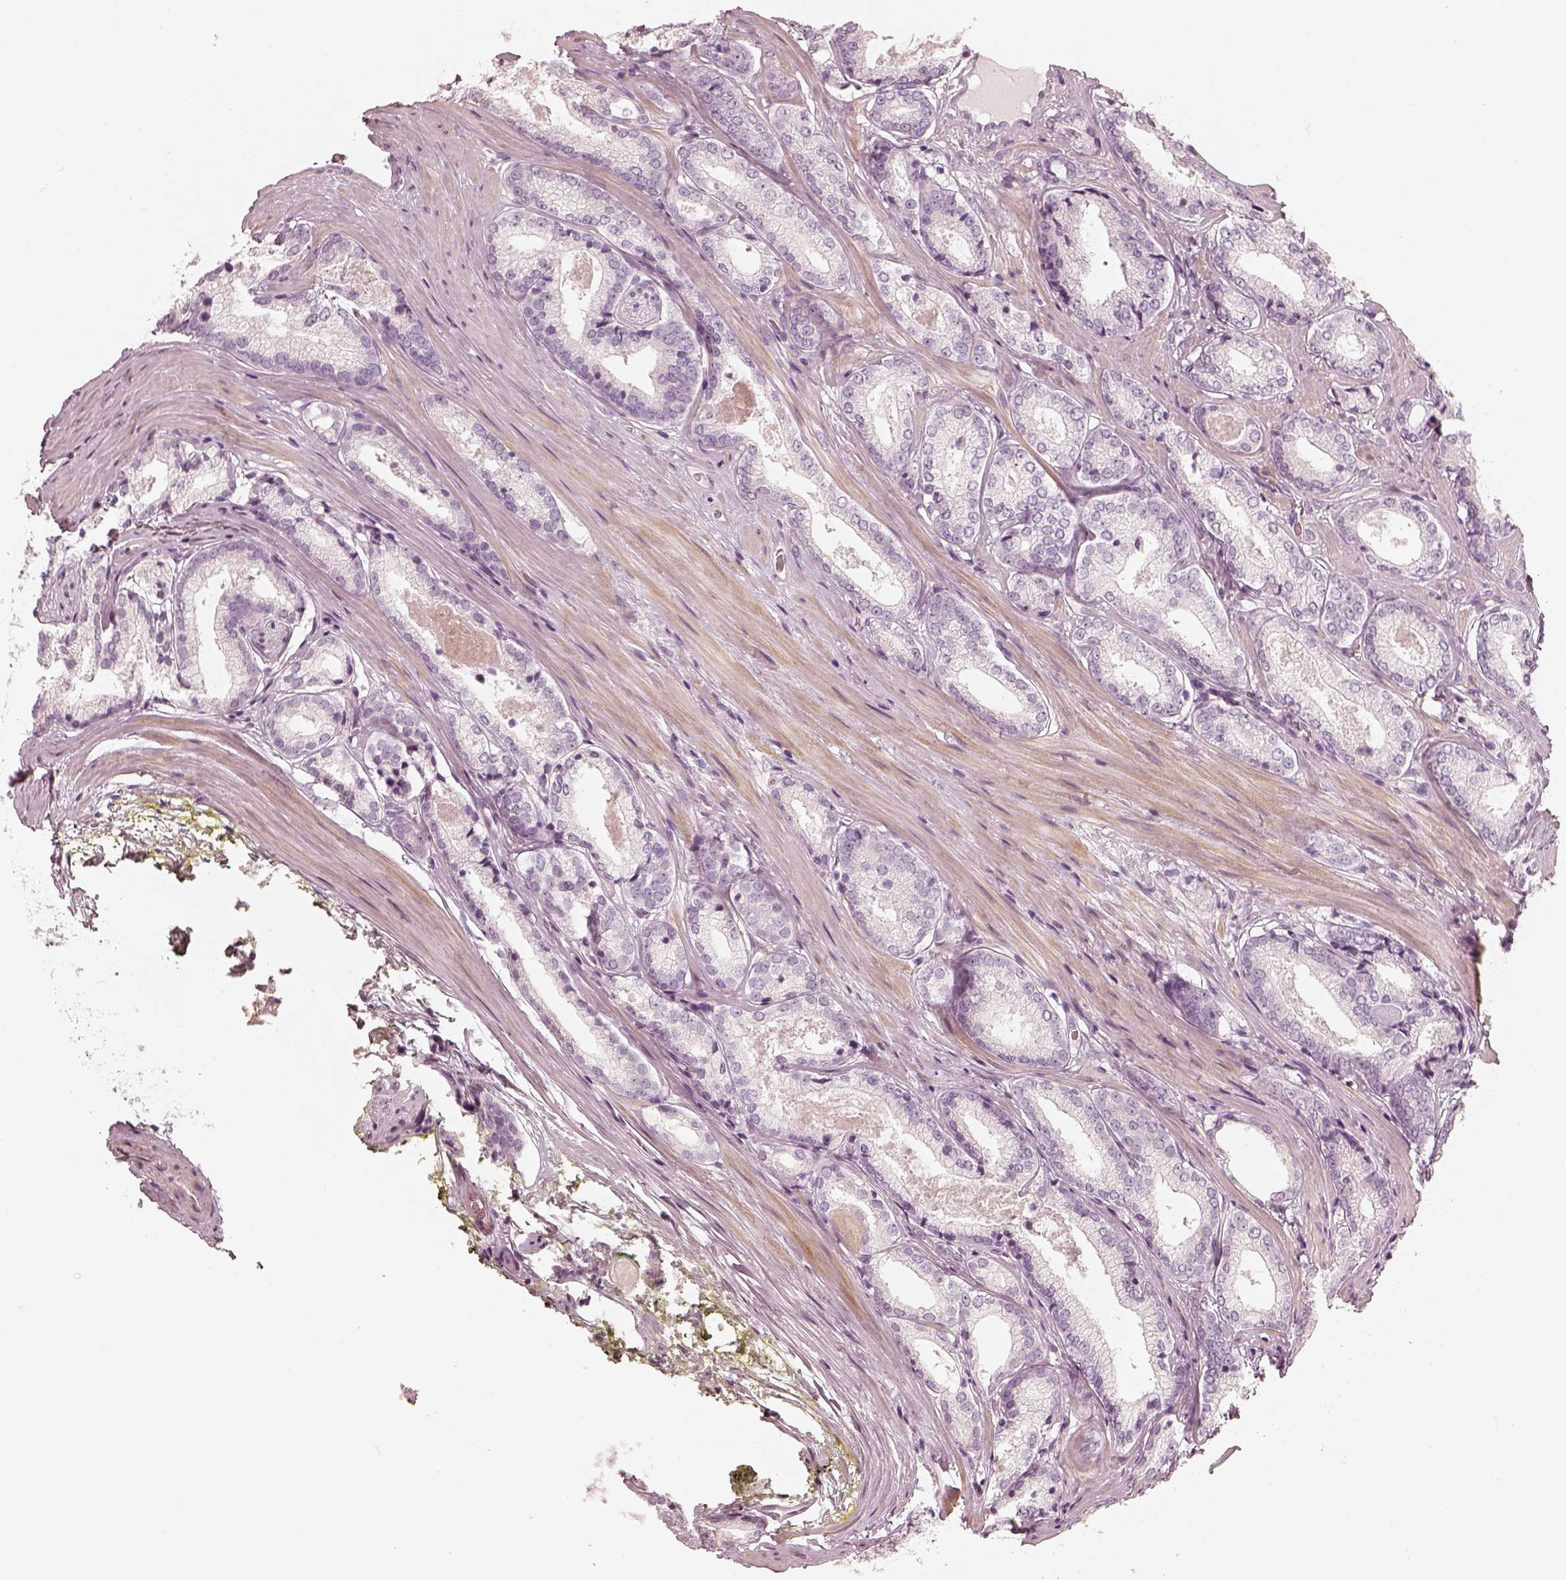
{"staining": {"intensity": "negative", "quantity": "none", "location": "none"}, "tissue": "prostate cancer", "cell_type": "Tumor cells", "image_type": "cancer", "snomed": [{"axis": "morphology", "description": "Adenocarcinoma, Low grade"}, {"axis": "topography", "description": "Prostate"}], "caption": "DAB immunohistochemical staining of prostate adenocarcinoma (low-grade) displays no significant expression in tumor cells.", "gene": "SPATA24", "patient": {"sex": "male", "age": 56}}